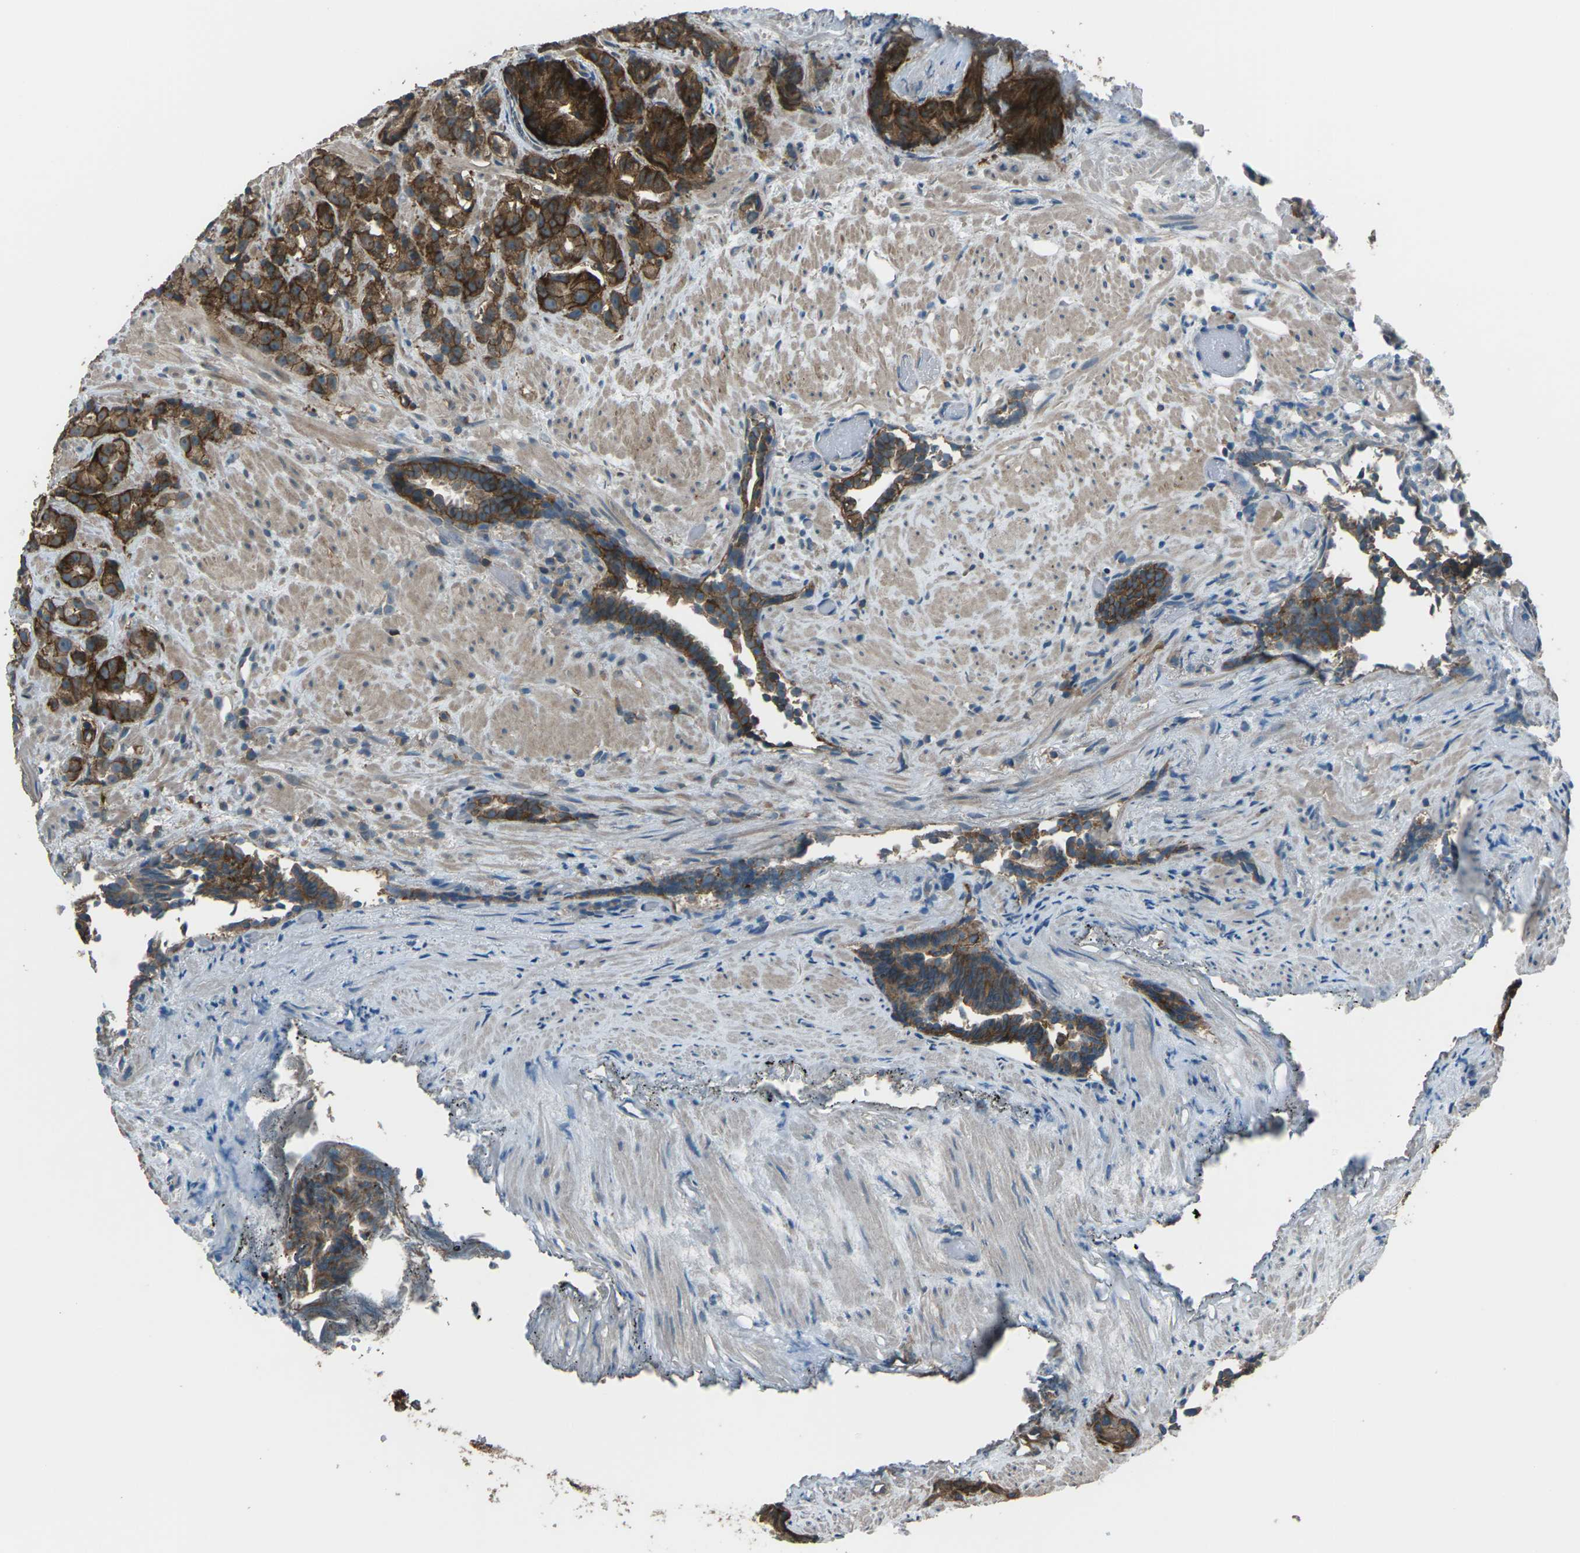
{"staining": {"intensity": "strong", "quantity": ">75%", "location": "cytoplasmic/membranous"}, "tissue": "prostate cancer", "cell_type": "Tumor cells", "image_type": "cancer", "snomed": [{"axis": "morphology", "description": "Adenocarcinoma, Low grade"}, {"axis": "topography", "description": "Prostate"}], "caption": "Immunohistochemical staining of prostate adenocarcinoma (low-grade) reveals strong cytoplasmic/membranous protein positivity in about >75% of tumor cells.", "gene": "CMTM4", "patient": {"sex": "male", "age": 89}}